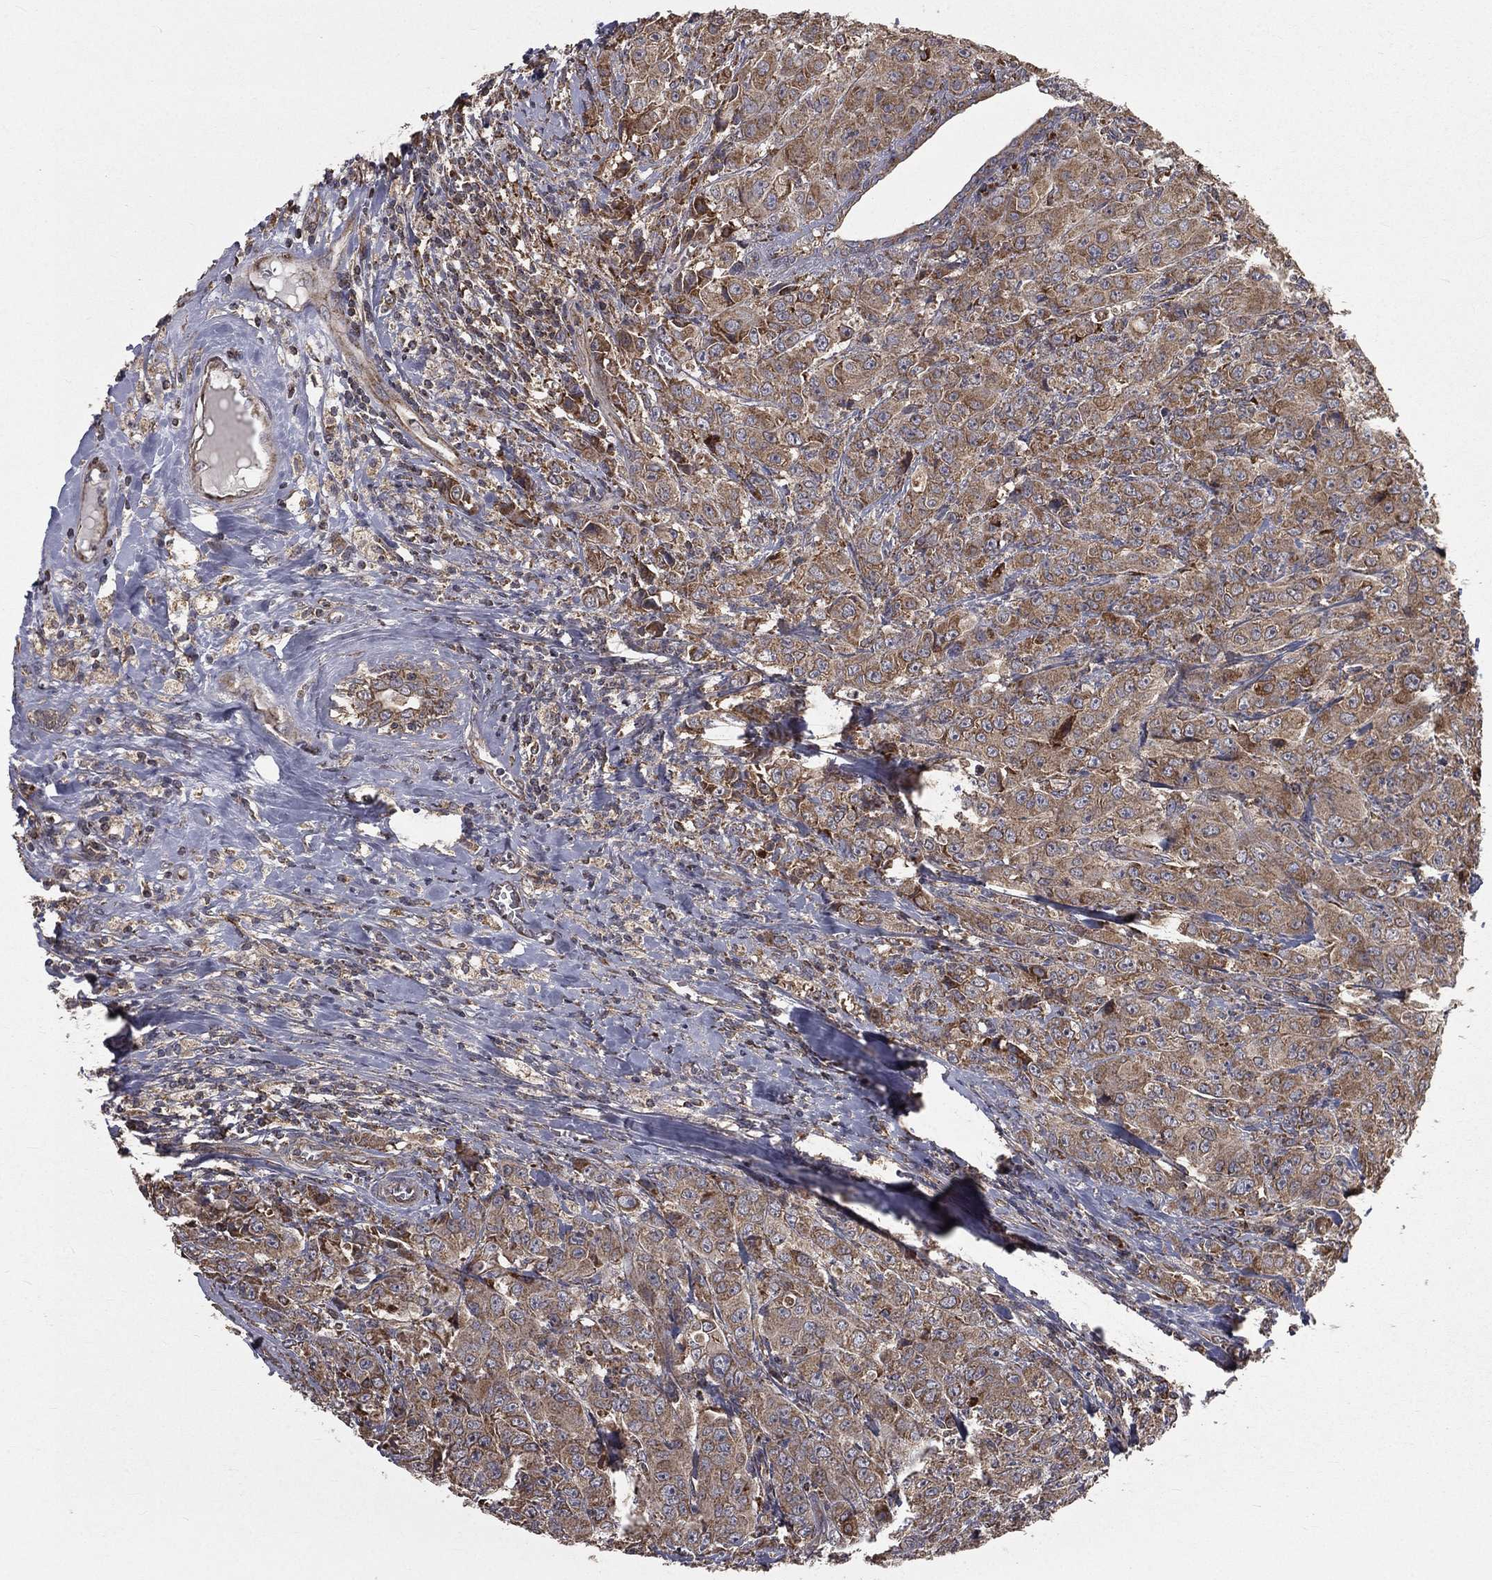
{"staining": {"intensity": "weak", "quantity": ">75%", "location": "cytoplasmic/membranous"}, "tissue": "breast cancer", "cell_type": "Tumor cells", "image_type": "cancer", "snomed": [{"axis": "morphology", "description": "Duct carcinoma"}, {"axis": "topography", "description": "Breast"}], "caption": "Breast intraductal carcinoma was stained to show a protein in brown. There is low levels of weak cytoplasmic/membranous positivity in about >75% of tumor cells.", "gene": "OLFML1", "patient": {"sex": "female", "age": 43}}